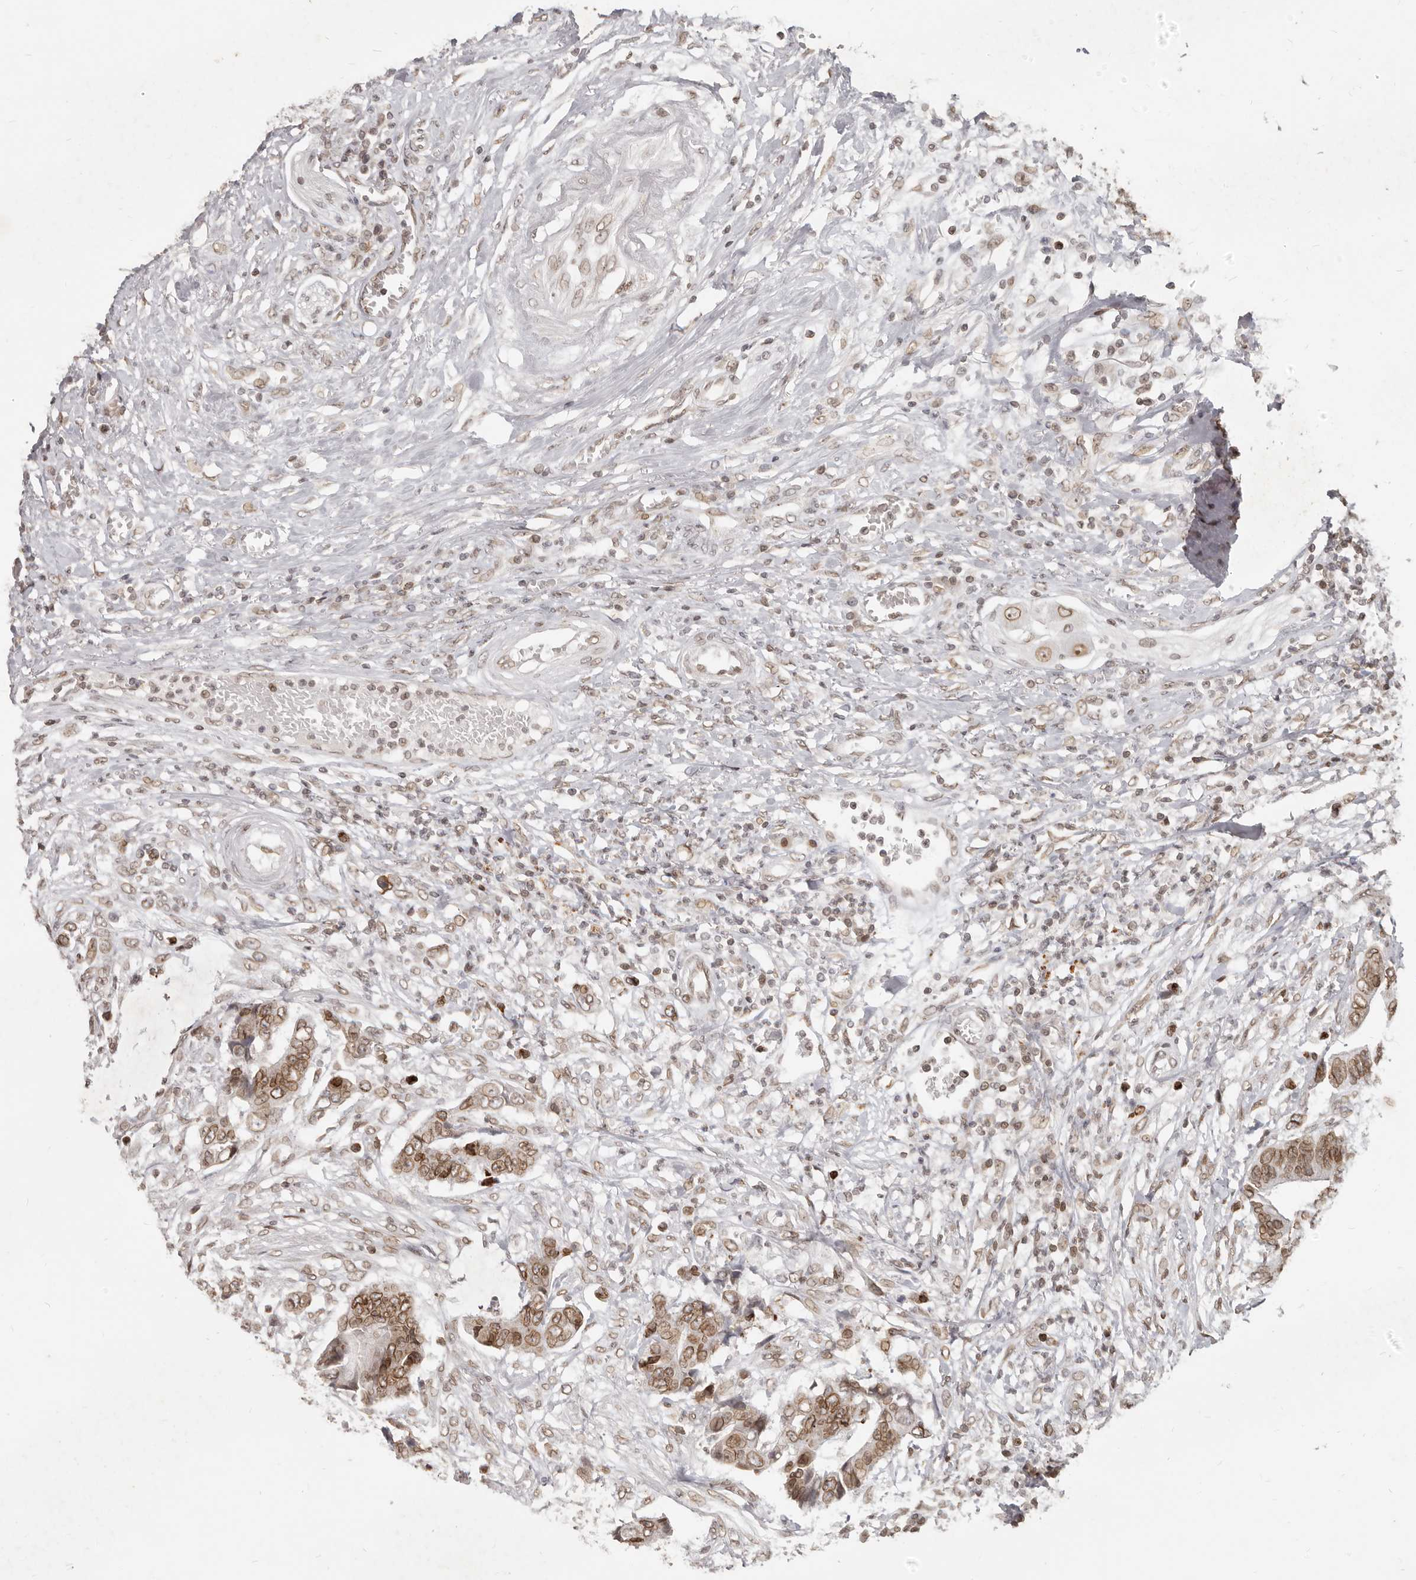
{"staining": {"intensity": "moderate", "quantity": ">75%", "location": "cytoplasmic/membranous,nuclear"}, "tissue": "colorectal cancer", "cell_type": "Tumor cells", "image_type": "cancer", "snomed": [{"axis": "morphology", "description": "Adenocarcinoma, NOS"}, {"axis": "topography", "description": "Rectum"}], "caption": "Immunohistochemical staining of colorectal adenocarcinoma exhibits medium levels of moderate cytoplasmic/membranous and nuclear protein staining in approximately >75% of tumor cells.", "gene": "NUP153", "patient": {"sex": "male", "age": 84}}